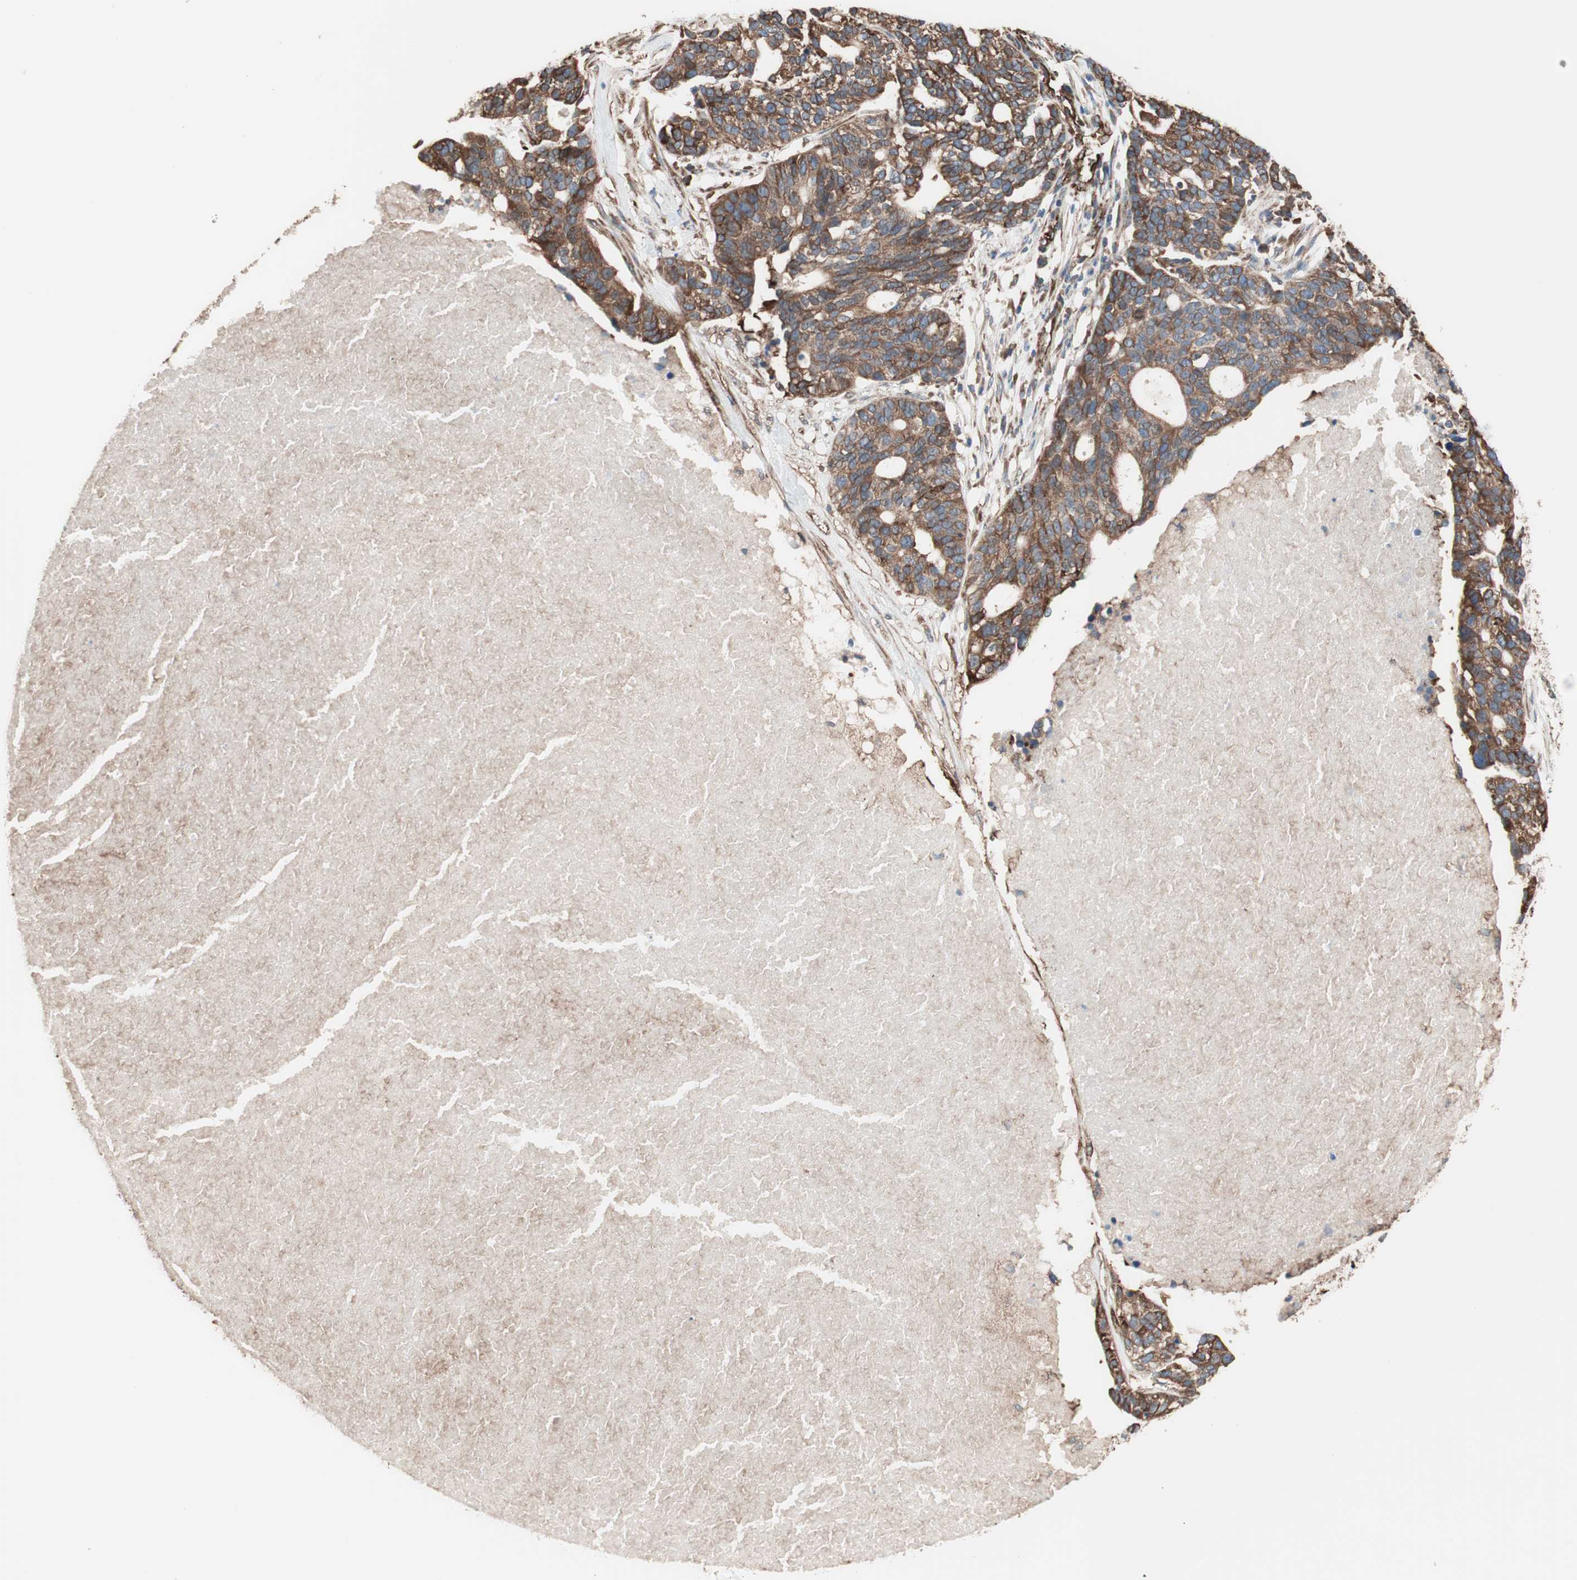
{"staining": {"intensity": "strong", "quantity": ">75%", "location": "cytoplasmic/membranous"}, "tissue": "ovarian cancer", "cell_type": "Tumor cells", "image_type": "cancer", "snomed": [{"axis": "morphology", "description": "Cystadenocarcinoma, serous, NOS"}, {"axis": "topography", "description": "Ovary"}], "caption": "Immunohistochemical staining of human ovarian serous cystadenocarcinoma demonstrates high levels of strong cytoplasmic/membranous protein expression in approximately >75% of tumor cells.", "gene": "GPSM2", "patient": {"sex": "female", "age": 59}}